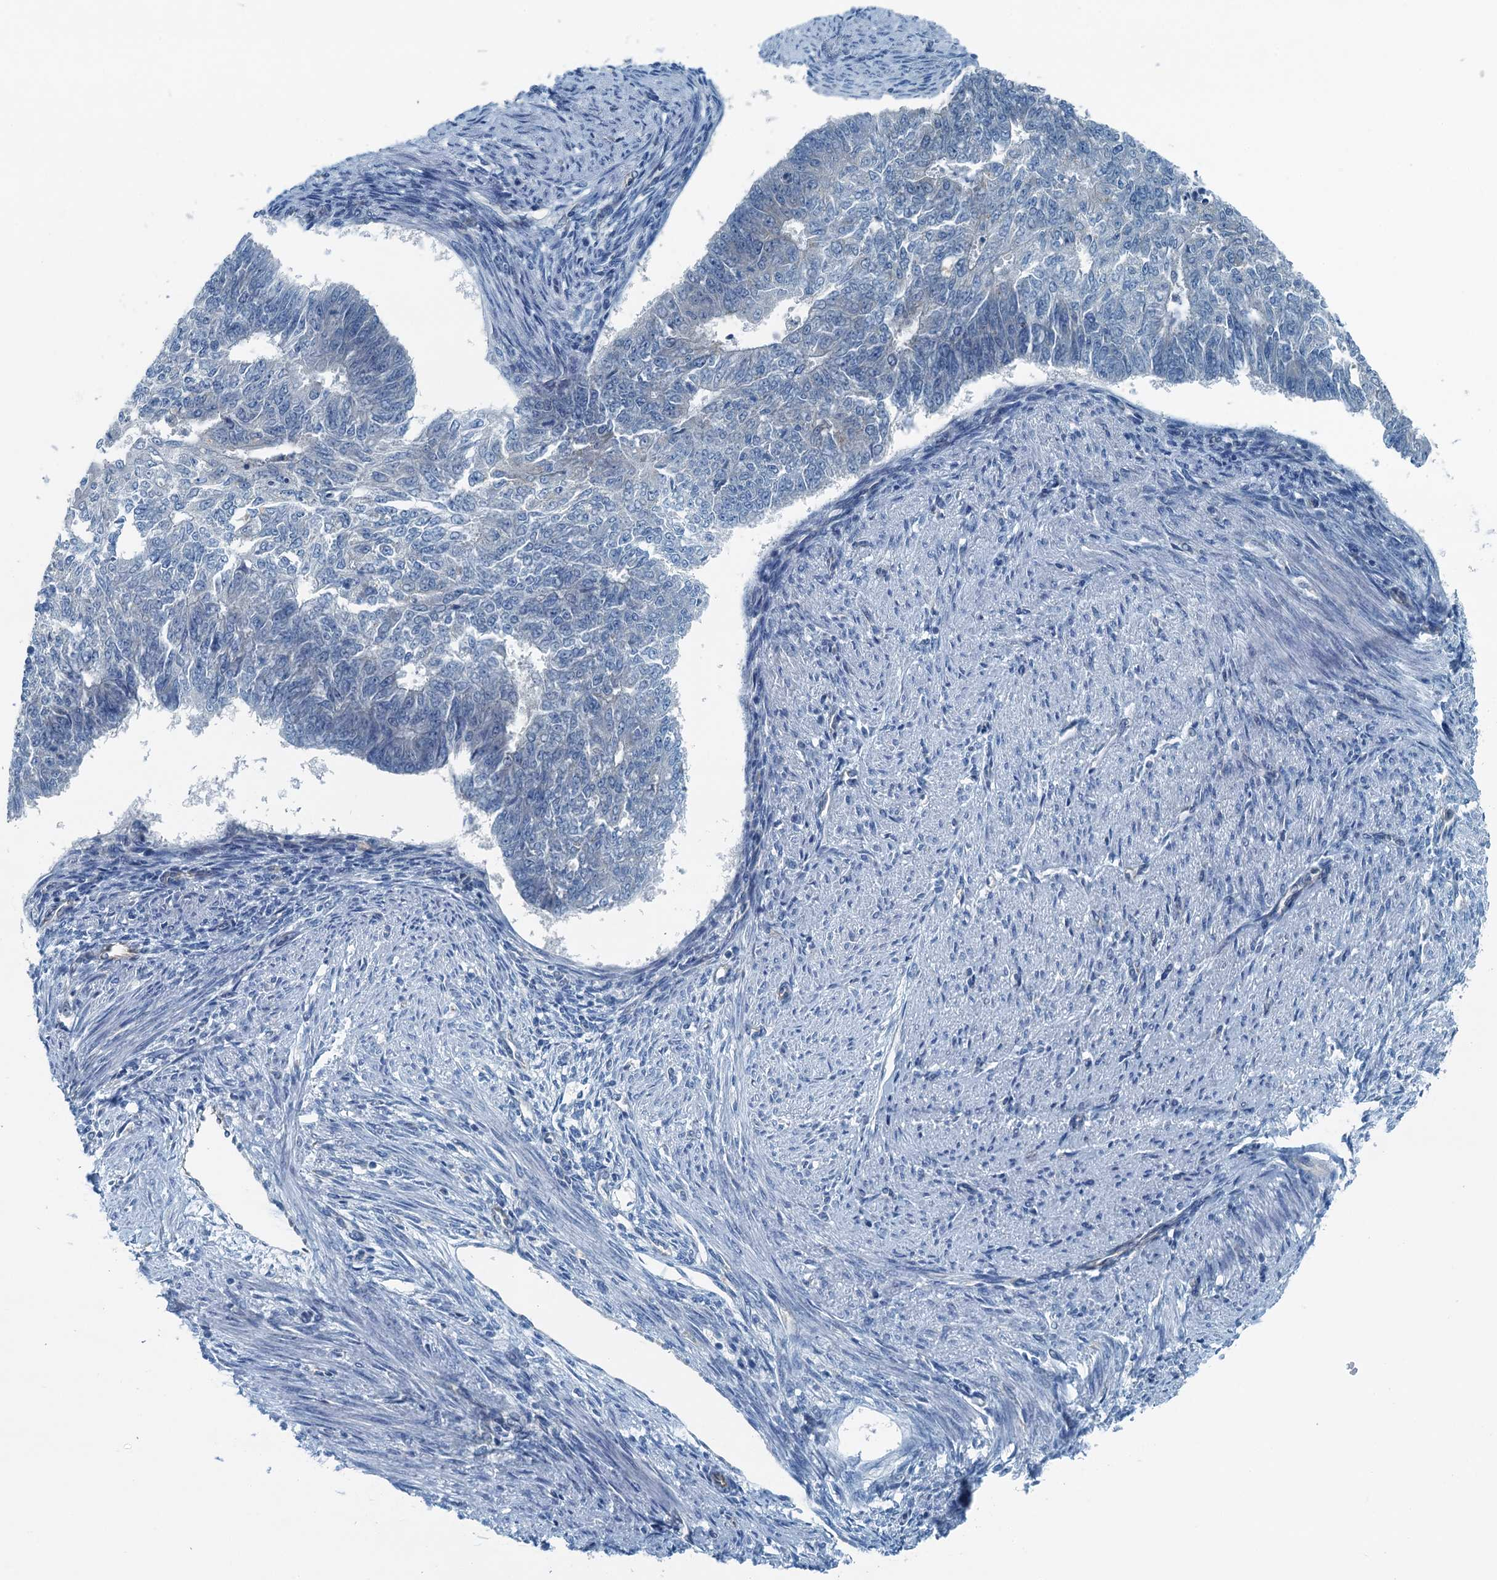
{"staining": {"intensity": "negative", "quantity": "none", "location": "none"}, "tissue": "endometrial cancer", "cell_type": "Tumor cells", "image_type": "cancer", "snomed": [{"axis": "morphology", "description": "Adenocarcinoma, NOS"}, {"axis": "topography", "description": "Endometrium"}], "caption": "Immunohistochemistry photomicrograph of neoplastic tissue: endometrial cancer stained with DAB (3,3'-diaminobenzidine) demonstrates no significant protein expression in tumor cells. (Immunohistochemistry, brightfield microscopy, high magnification).", "gene": "GFOD2", "patient": {"sex": "female", "age": 32}}